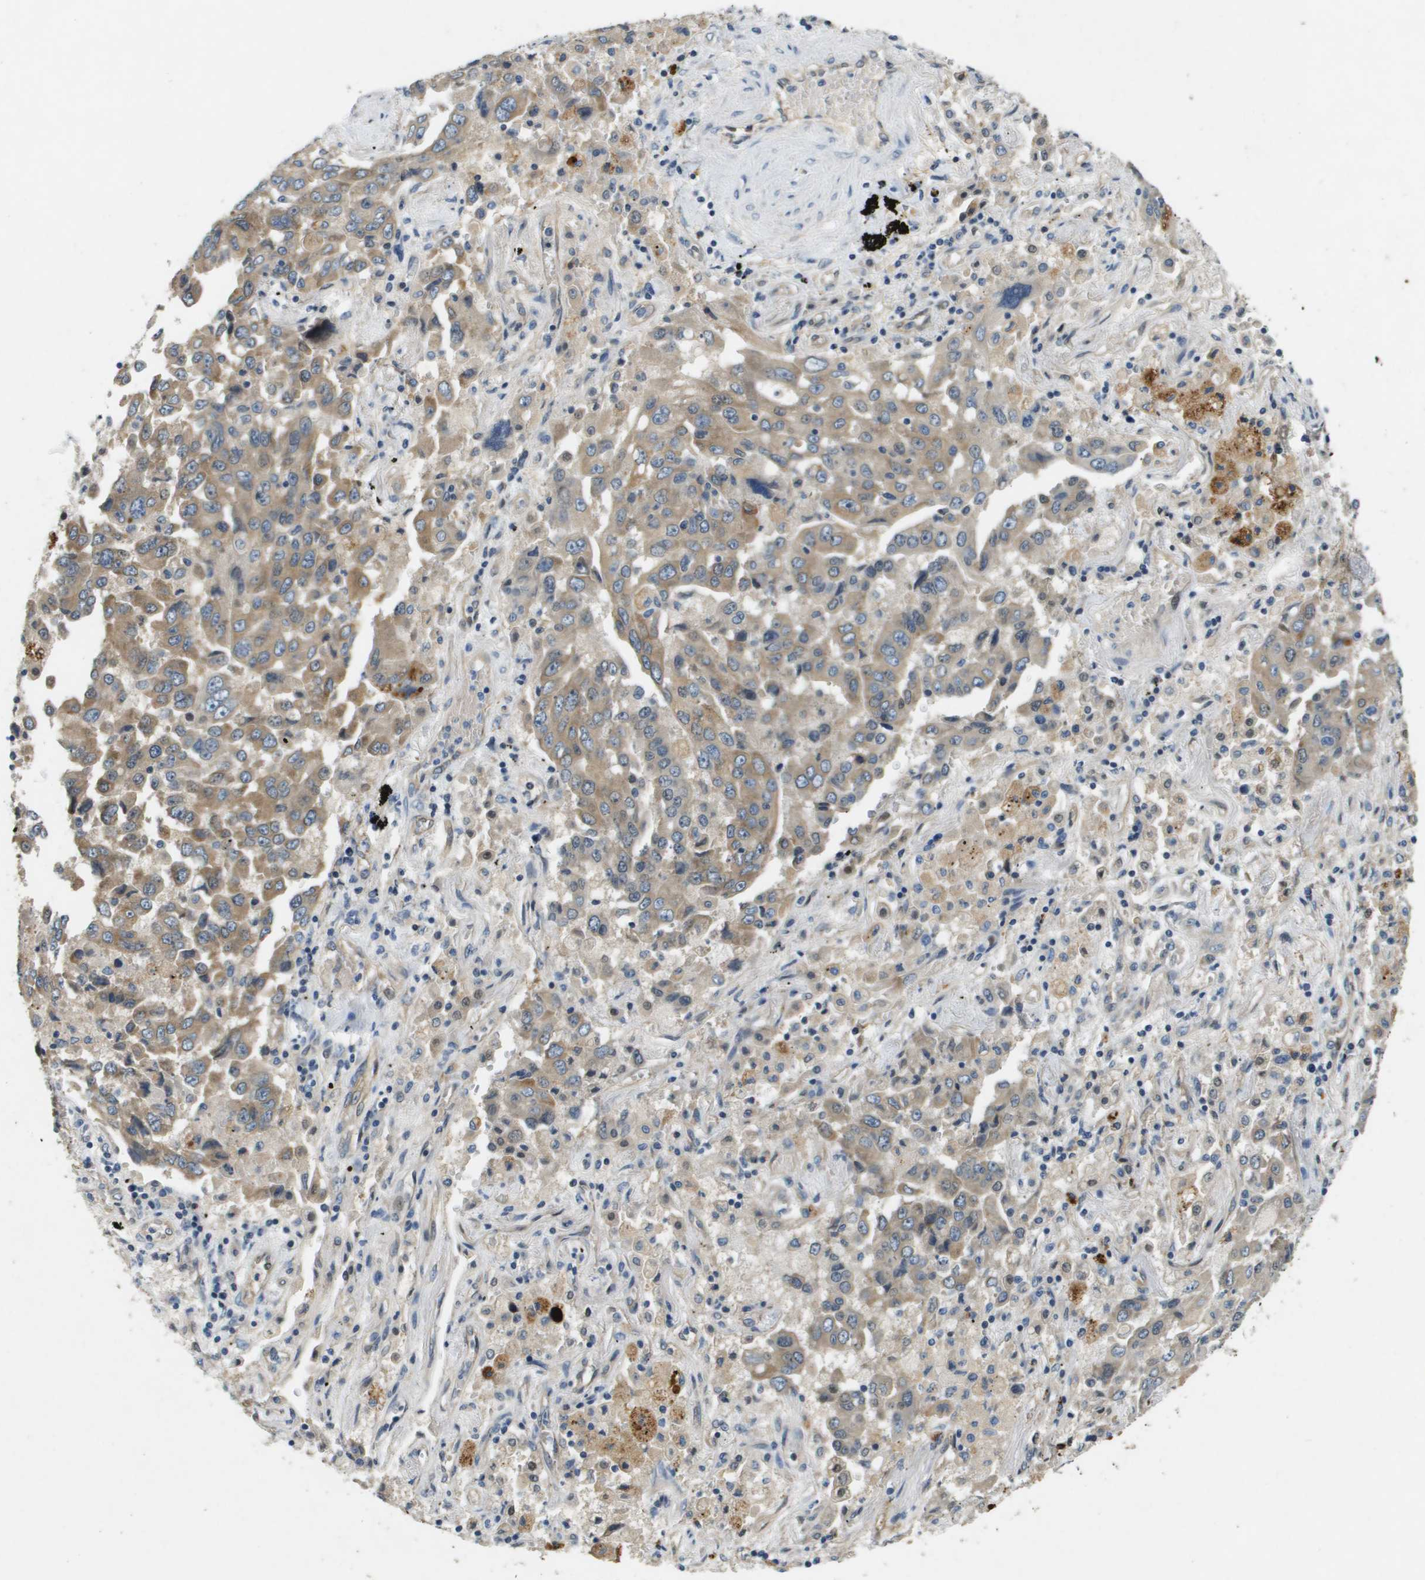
{"staining": {"intensity": "weak", "quantity": ">75%", "location": "cytoplasmic/membranous"}, "tissue": "lung cancer", "cell_type": "Tumor cells", "image_type": "cancer", "snomed": [{"axis": "morphology", "description": "Adenocarcinoma, NOS"}, {"axis": "topography", "description": "Lung"}], "caption": "Lung cancer stained with a protein marker displays weak staining in tumor cells.", "gene": "PGAP3", "patient": {"sex": "female", "age": 65}}